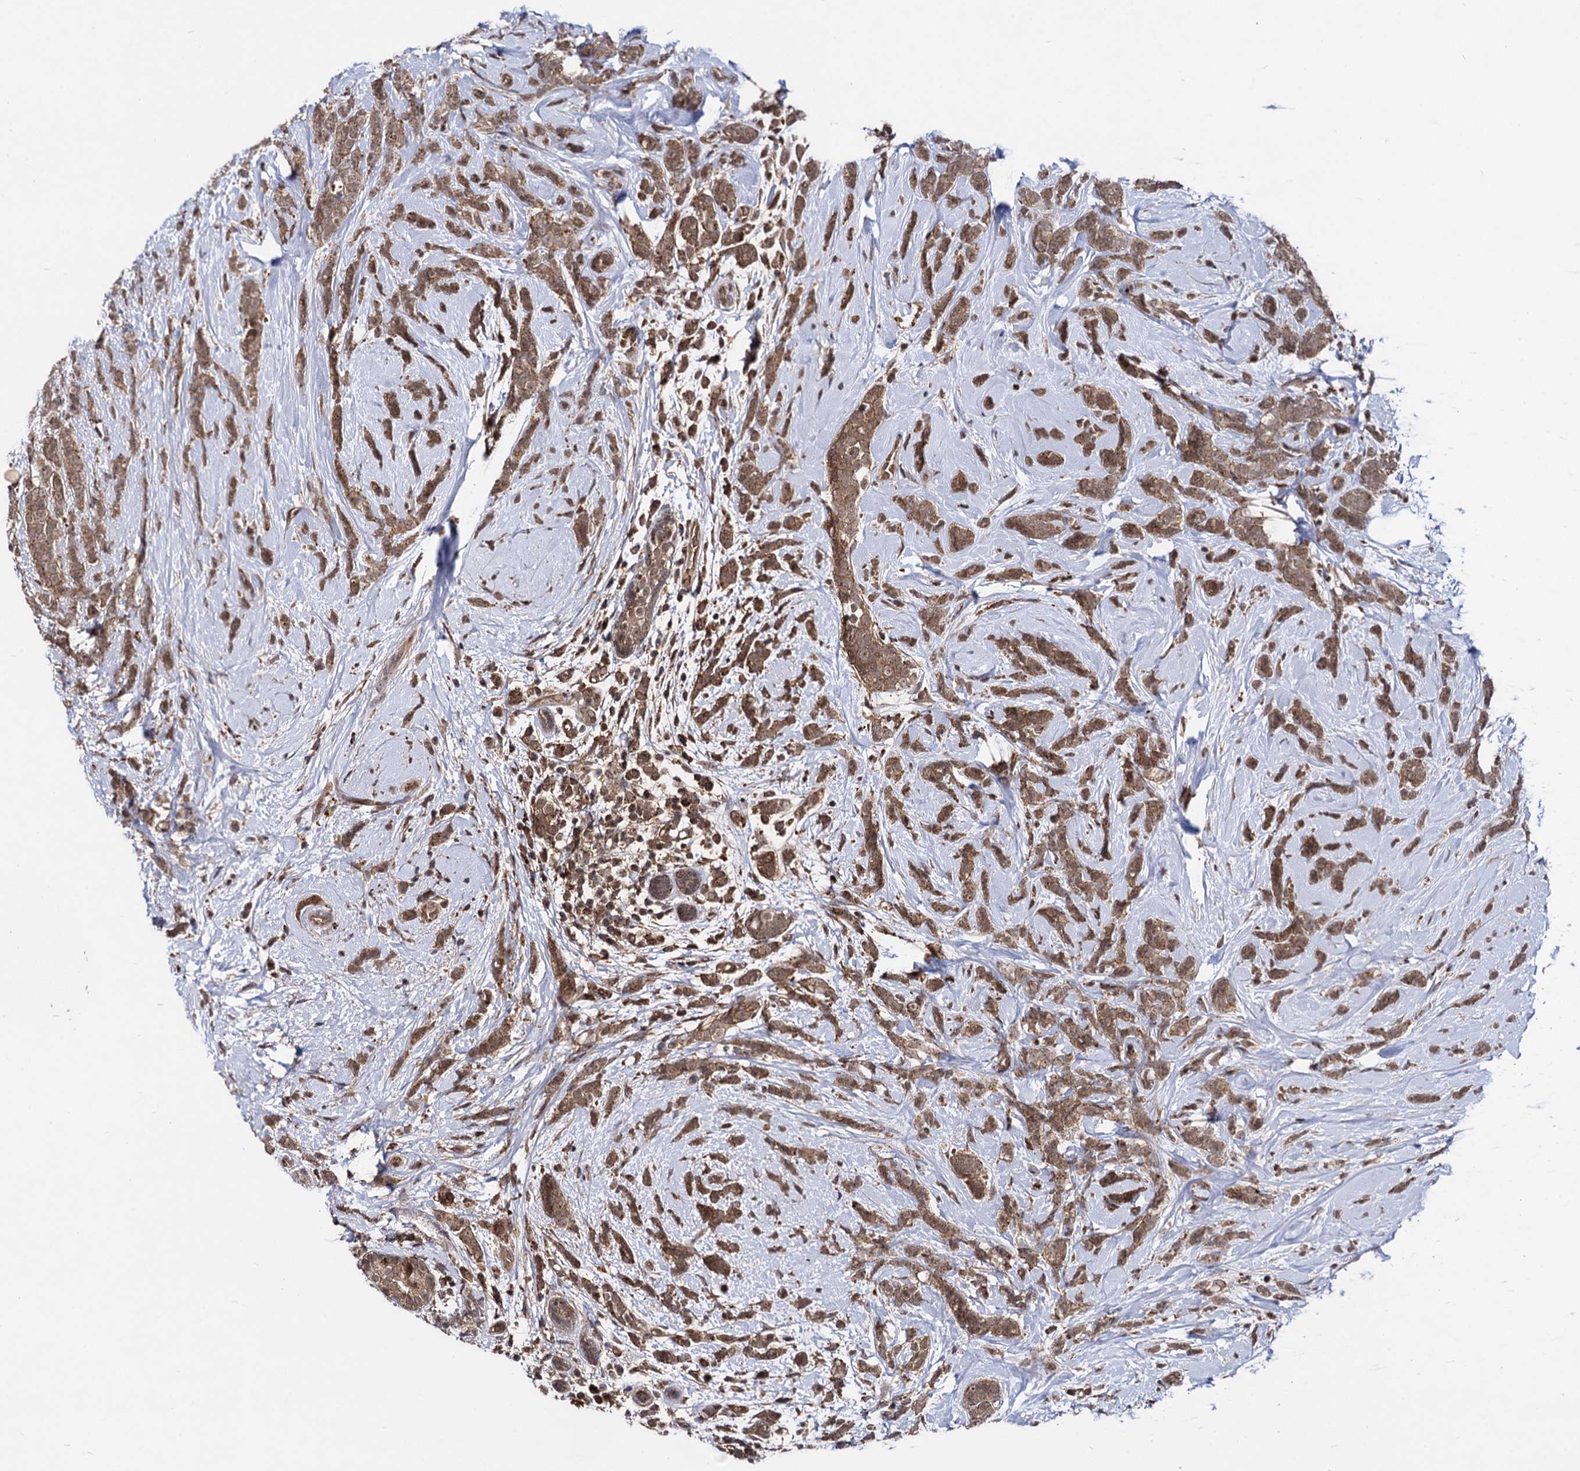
{"staining": {"intensity": "moderate", "quantity": ">75%", "location": "cytoplasmic/membranous,nuclear"}, "tissue": "breast cancer", "cell_type": "Tumor cells", "image_type": "cancer", "snomed": [{"axis": "morphology", "description": "Lobular carcinoma"}, {"axis": "topography", "description": "Breast"}], "caption": "Brown immunohistochemical staining in human breast lobular carcinoma reveals moderate cytoplasmic/membranous and nuclear expression in about >75% of tumor cells.", "gene": "MICAL2", "patient": {"sex": "female", "age": 58}}